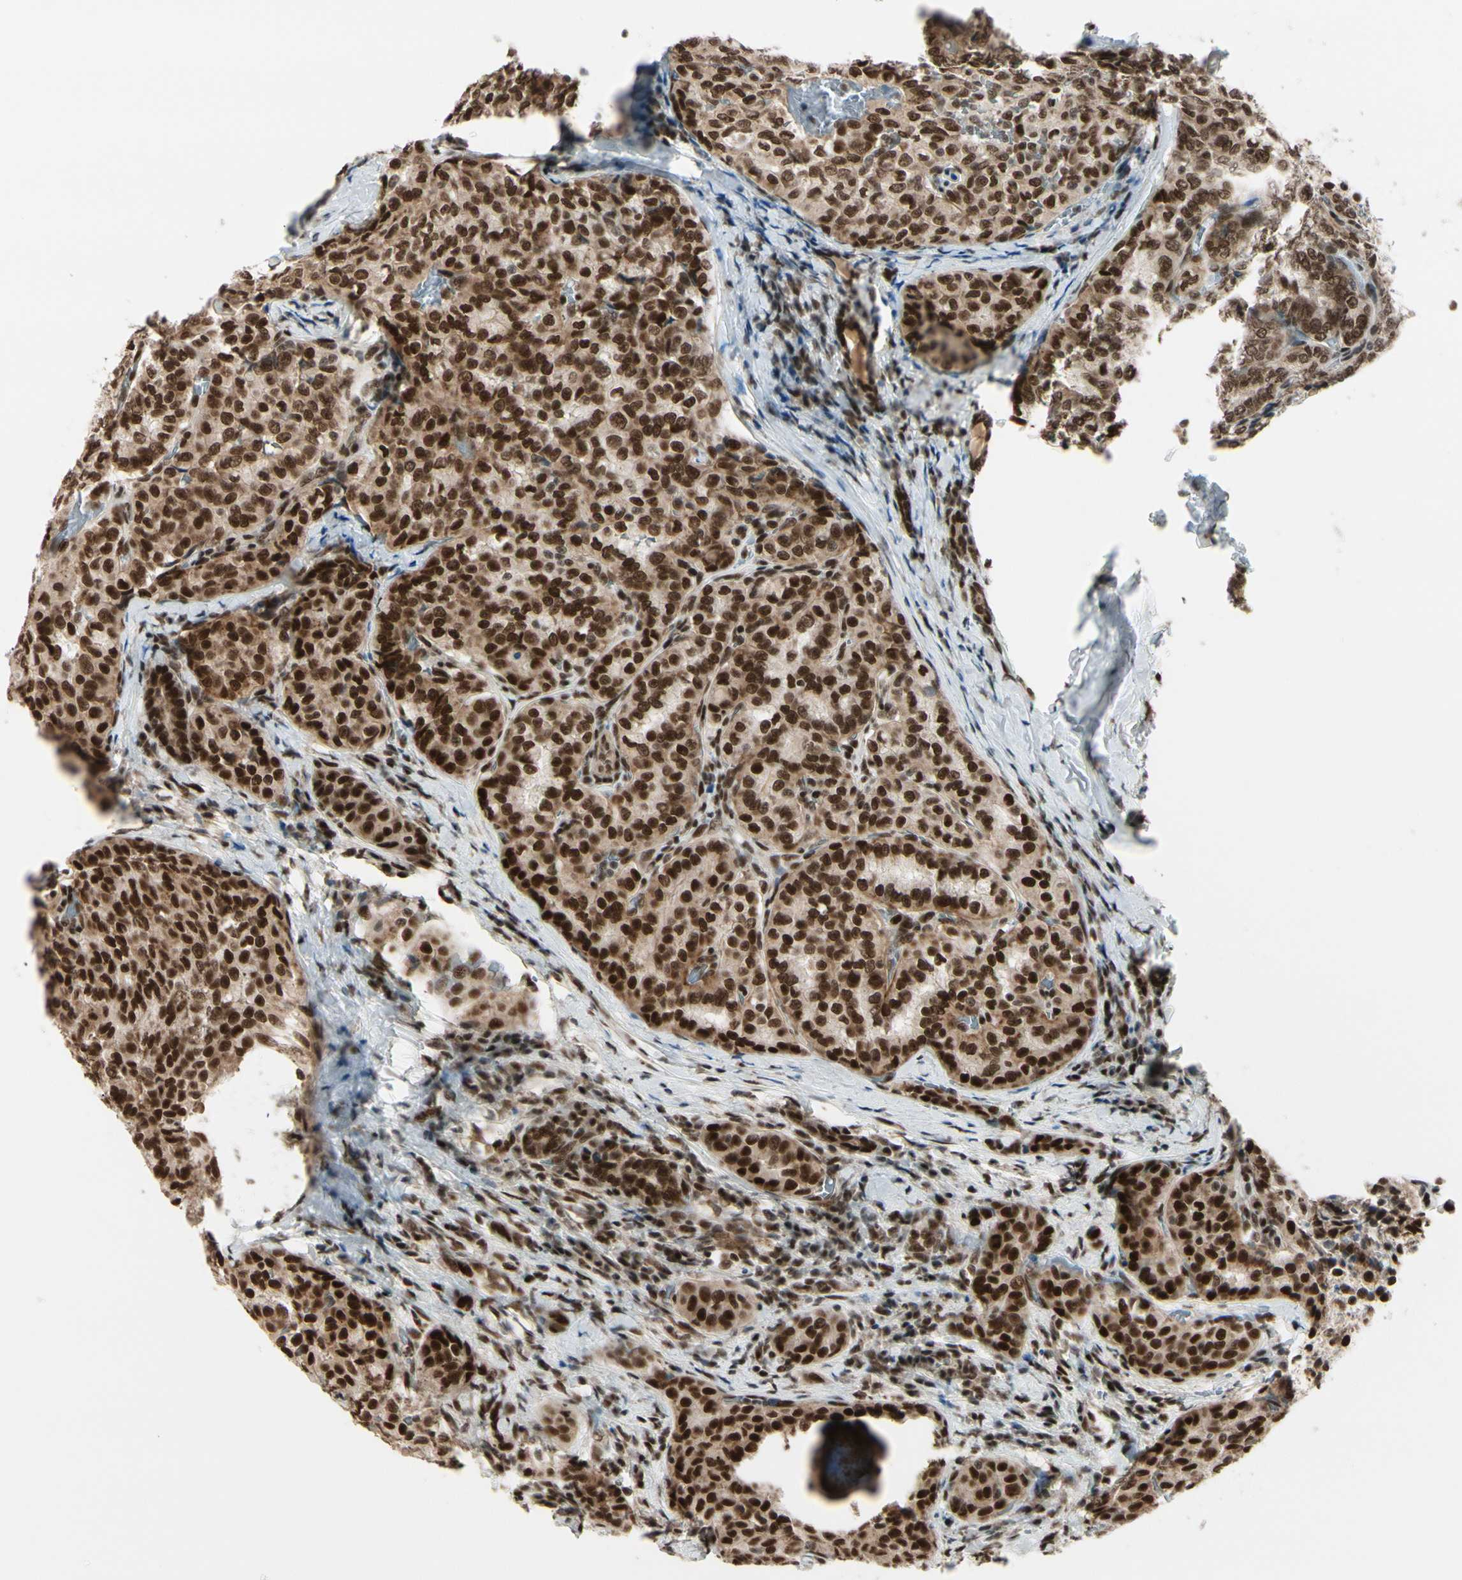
{"staining": {"intensity": "strong", "quantity": ">75%", "location": "cytoplasmic/membranous,nuclear"}, "tissue": "thyroid cancer", "cell_type": "Tumor cells", "image_type": "cancer", "snomed": [{"axis": "morphology", "description": "Normal tissue, NOS"}, {"axis": "morphology", "description": "Papillary adenocarcinoma, NOS"}, {"axis": "topography", "description": "Thyroid gland"}], "caption": "Human thyroid papillary adenocarcinoma stained with a brown dye displays strong cytoplasmic/membranous and nuclear positive expression in about >75% of tumor cells.", "gene": "CHAMP1", "patient": {"sex": "female", "age": 30}}